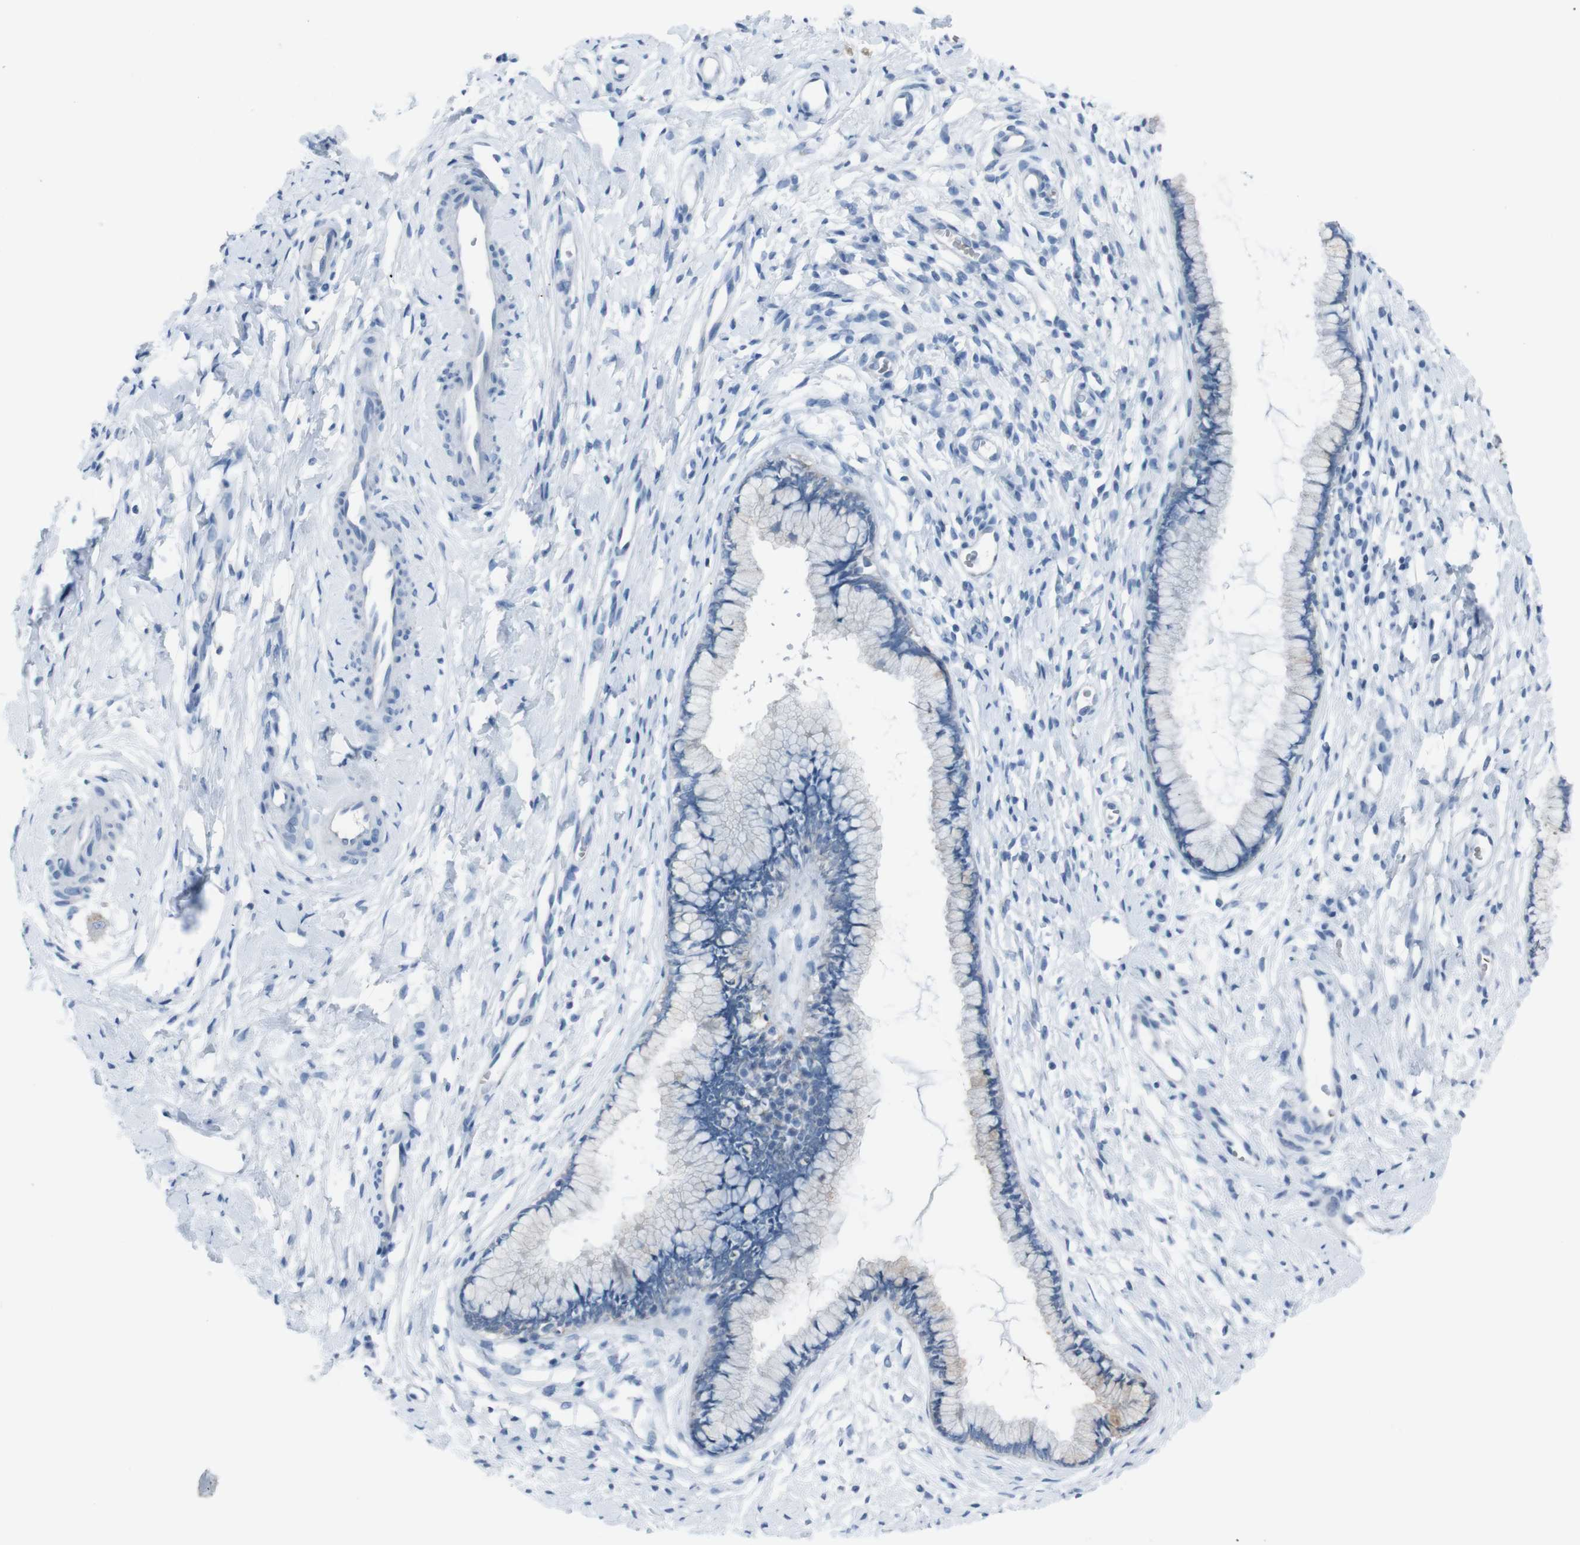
{"staining": {"intensity": "negative", "quantity": "none", "location": "none"}, "tissue": "cervix", "cell_type": "Glandular cells", "image_type": "normal", "snomed": [{"axis": "morphology", "description": "Normal tissue, NOS"}, {"axis": "topography", "description": "Cervix"}], "caption": "DAB immunohistochemical staining of benign human cervix displays no significant expression in glandular cells.", "gene": "ST6GAL1", "patient": {"sex": "female", "age": 65}}